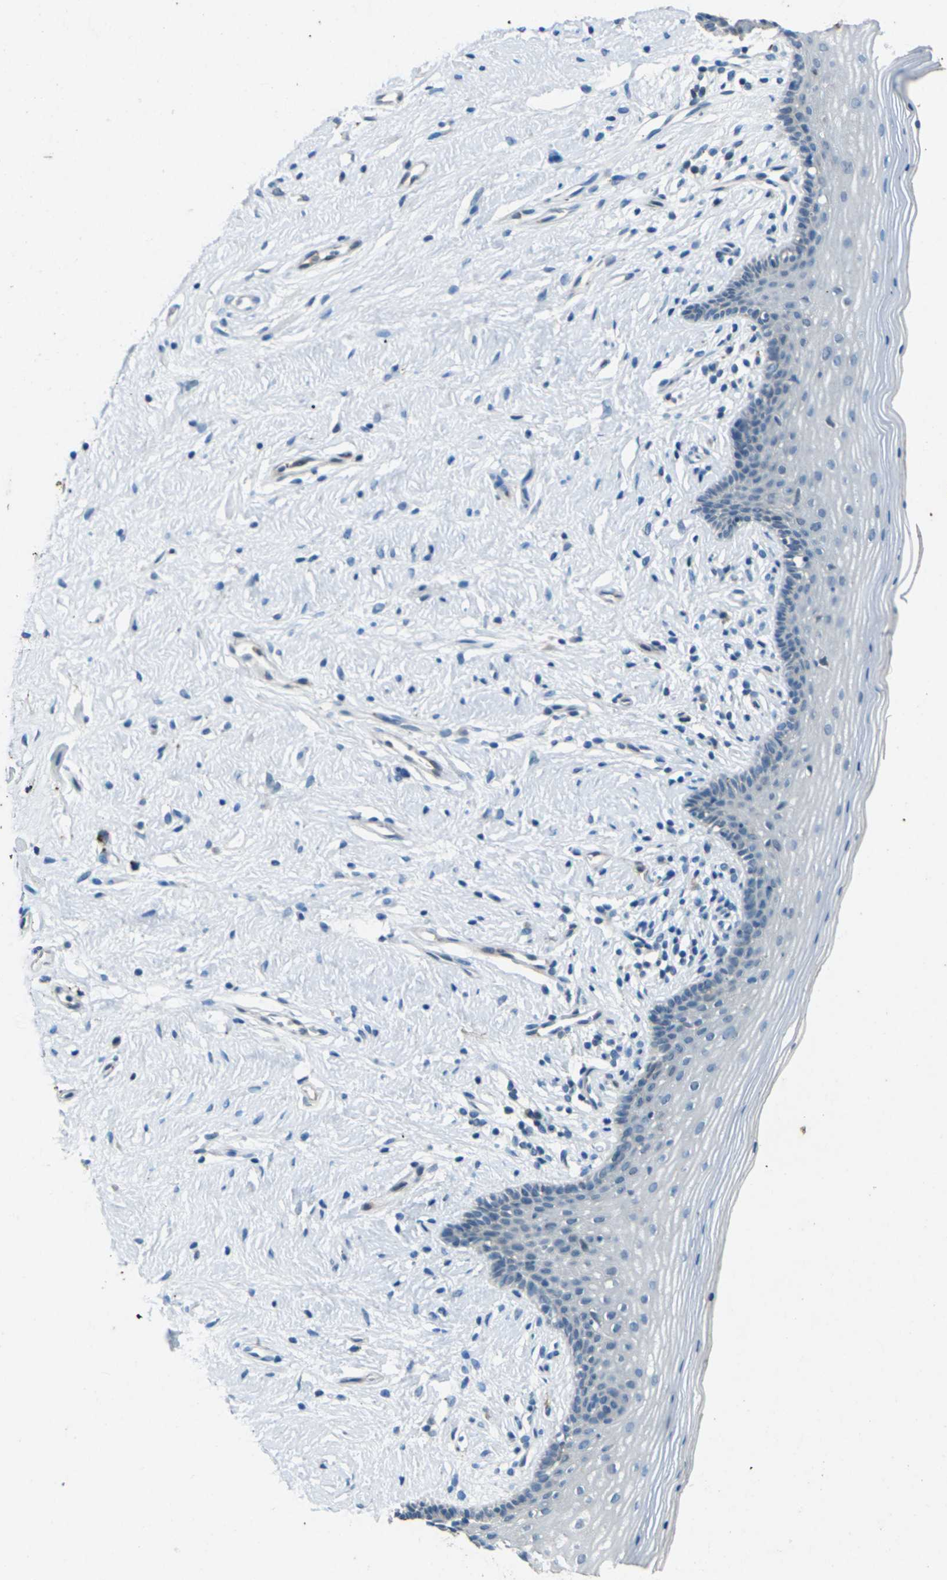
{"staining": {"intensity": "negative", "quantity": "none", "location": "none"}, "tissue": "vagina", "cell_type": "Squamous epithelial cells", "image_type": "normal", "snomed": [{"axis": "morphology", "description": "Normal tissue, NOS"}, {"axis": "topography", "description": "Vagina"}], "caption": "This image is of unremarkable vagina stained with immunohistochemistry to label a protein in brown with the nuclei are counter-stained blue. There is no expression in squamous epithelial cells.", "gene": "SIGLEC14", "patient": {"sex": "female", "age": 44}}